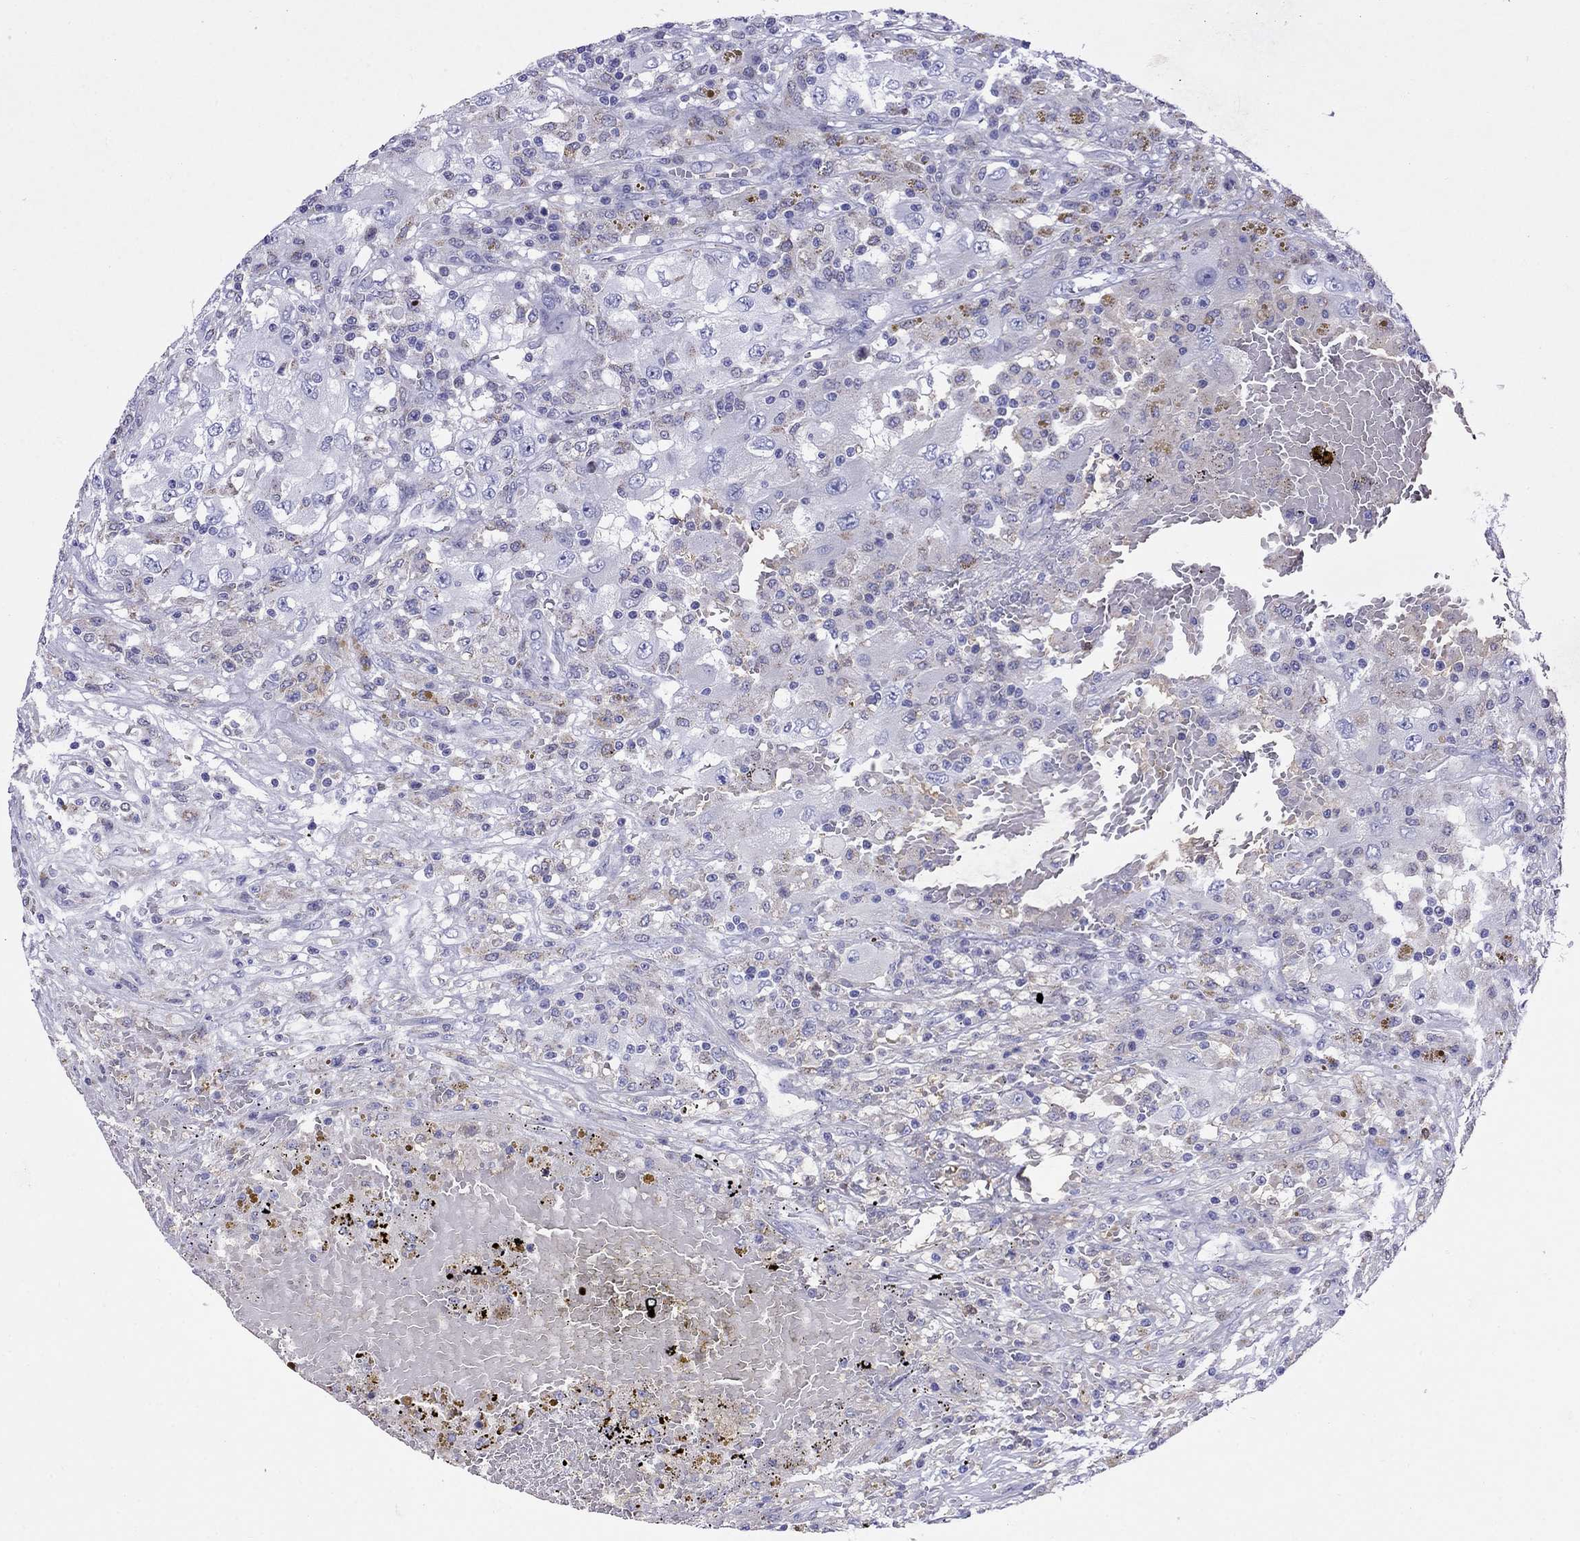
{"staining": {"intensity": "weak", "quantity": "<25%", "location": "cytoplasmic/membranous"}, "tissue": "renal cancer", "cell_type": "Tumor cells", "image_type": "cancer", "snomed": [{"axis": "morphology", "description": "Adenocarcinoma, NOS"}, {"axis": "topography", "description": "Kidney"}], "caption": "DAB (3,3'-diaminobenzidine) immunohistochemical staining of human renal cancer (adenocarcinoma) exhibits no significant expression in tumor cells. Brightfield microscopy of immunohistochemistry (IHC) stained with DAB (brown) and hematoxylin (blue), captured at high magnification.", "gene": "SCG2", "patient": {"sex": "female", "age": 67}}